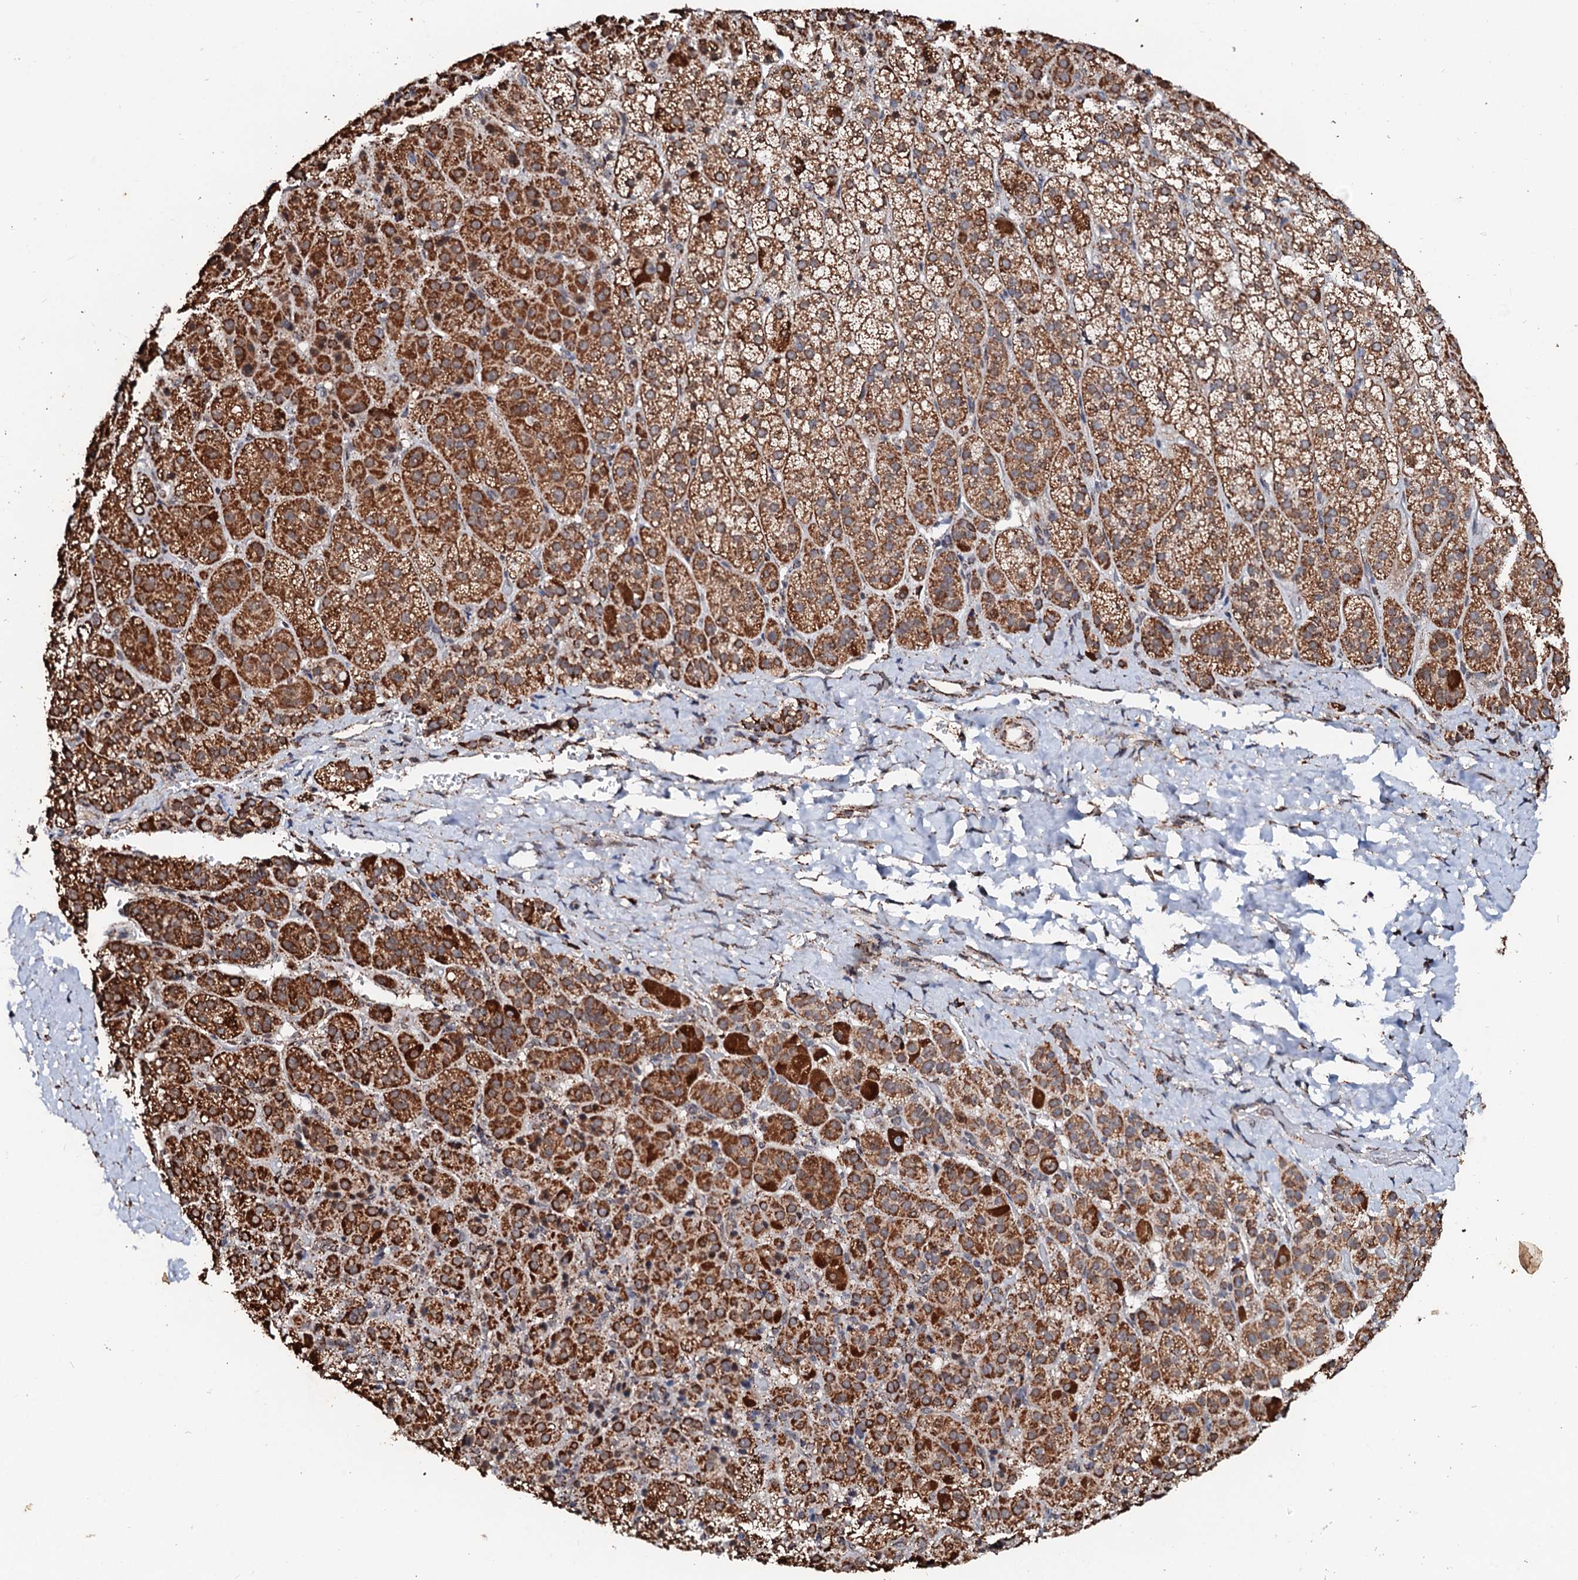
{"staining": {"intensity": "strong", "quantity": ">75%", "location": "cytoplasmic/membranous"}, "tissue": "adrenal gland", "cell_type": "Glandular cells", "image_type": "normal", "snomed": [{"axis": "morphology", "description": "Normal tissue, NOS"}, {"axis": "topography", "description": "Adrenal gland"}], "caption": "The immunohistochemical stain highlights strong cytoplasmic/membranous expression in glandular cells of normal adrenal gland.", "gene": "SECISBP2L", "patient": {"sex": "female", "age": 57}}